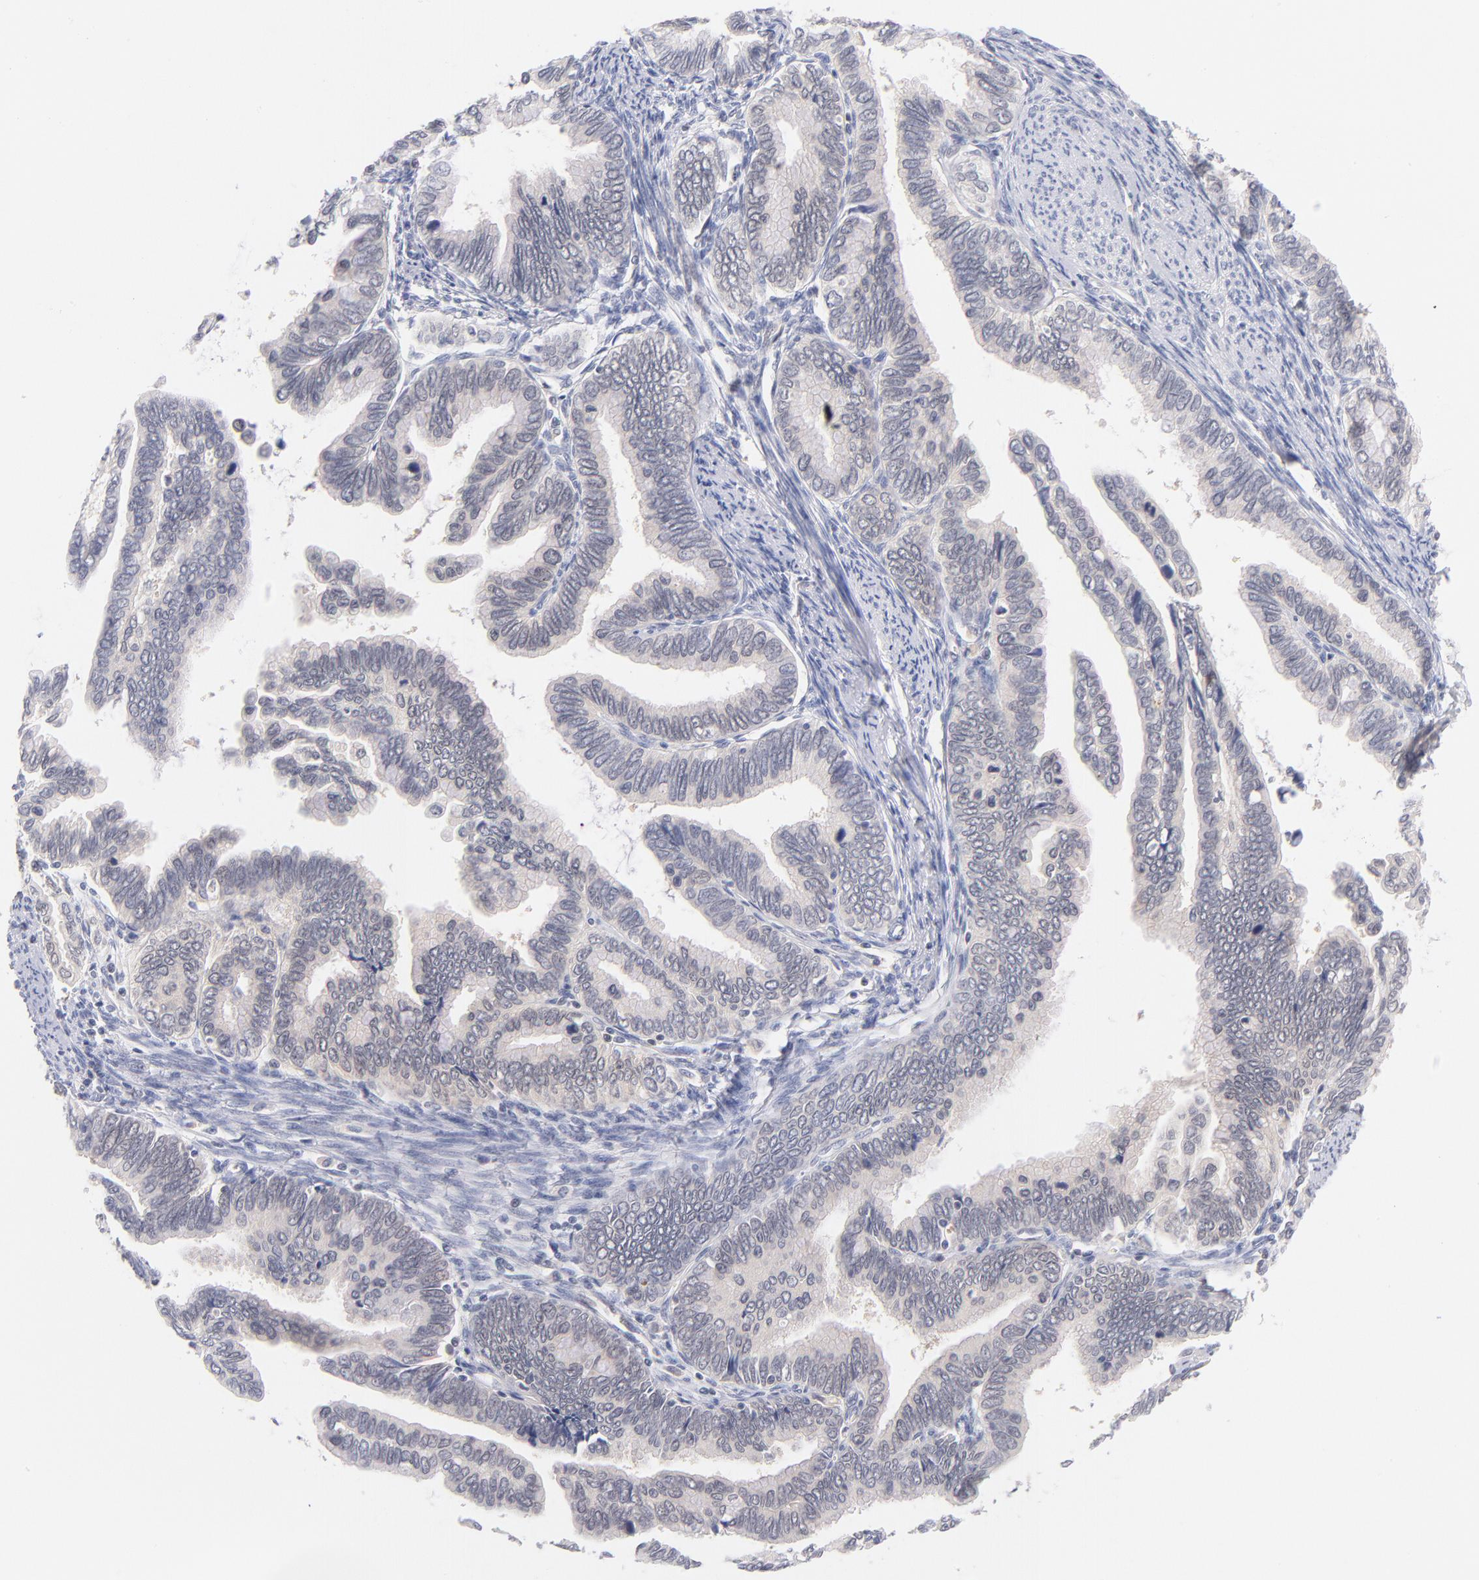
{"staining": {"intensity": "negative", "quantity": "none", "location": "none"}, "tissue": "cervical cancer", "cell_type": "Tumor cells", "image_type": "cancer", "snomed": [{"axis": "morphology", "description": "Adenocarcinoma, NOS"}, {"axis": "topography", "description": "Cervix"}], "caption": "Tumor cells are negative for brown protein staining in cervical cancer (adenocarcinoma).", "gene": "CASP6", "patient": {"sex": "female", "age": 49}}